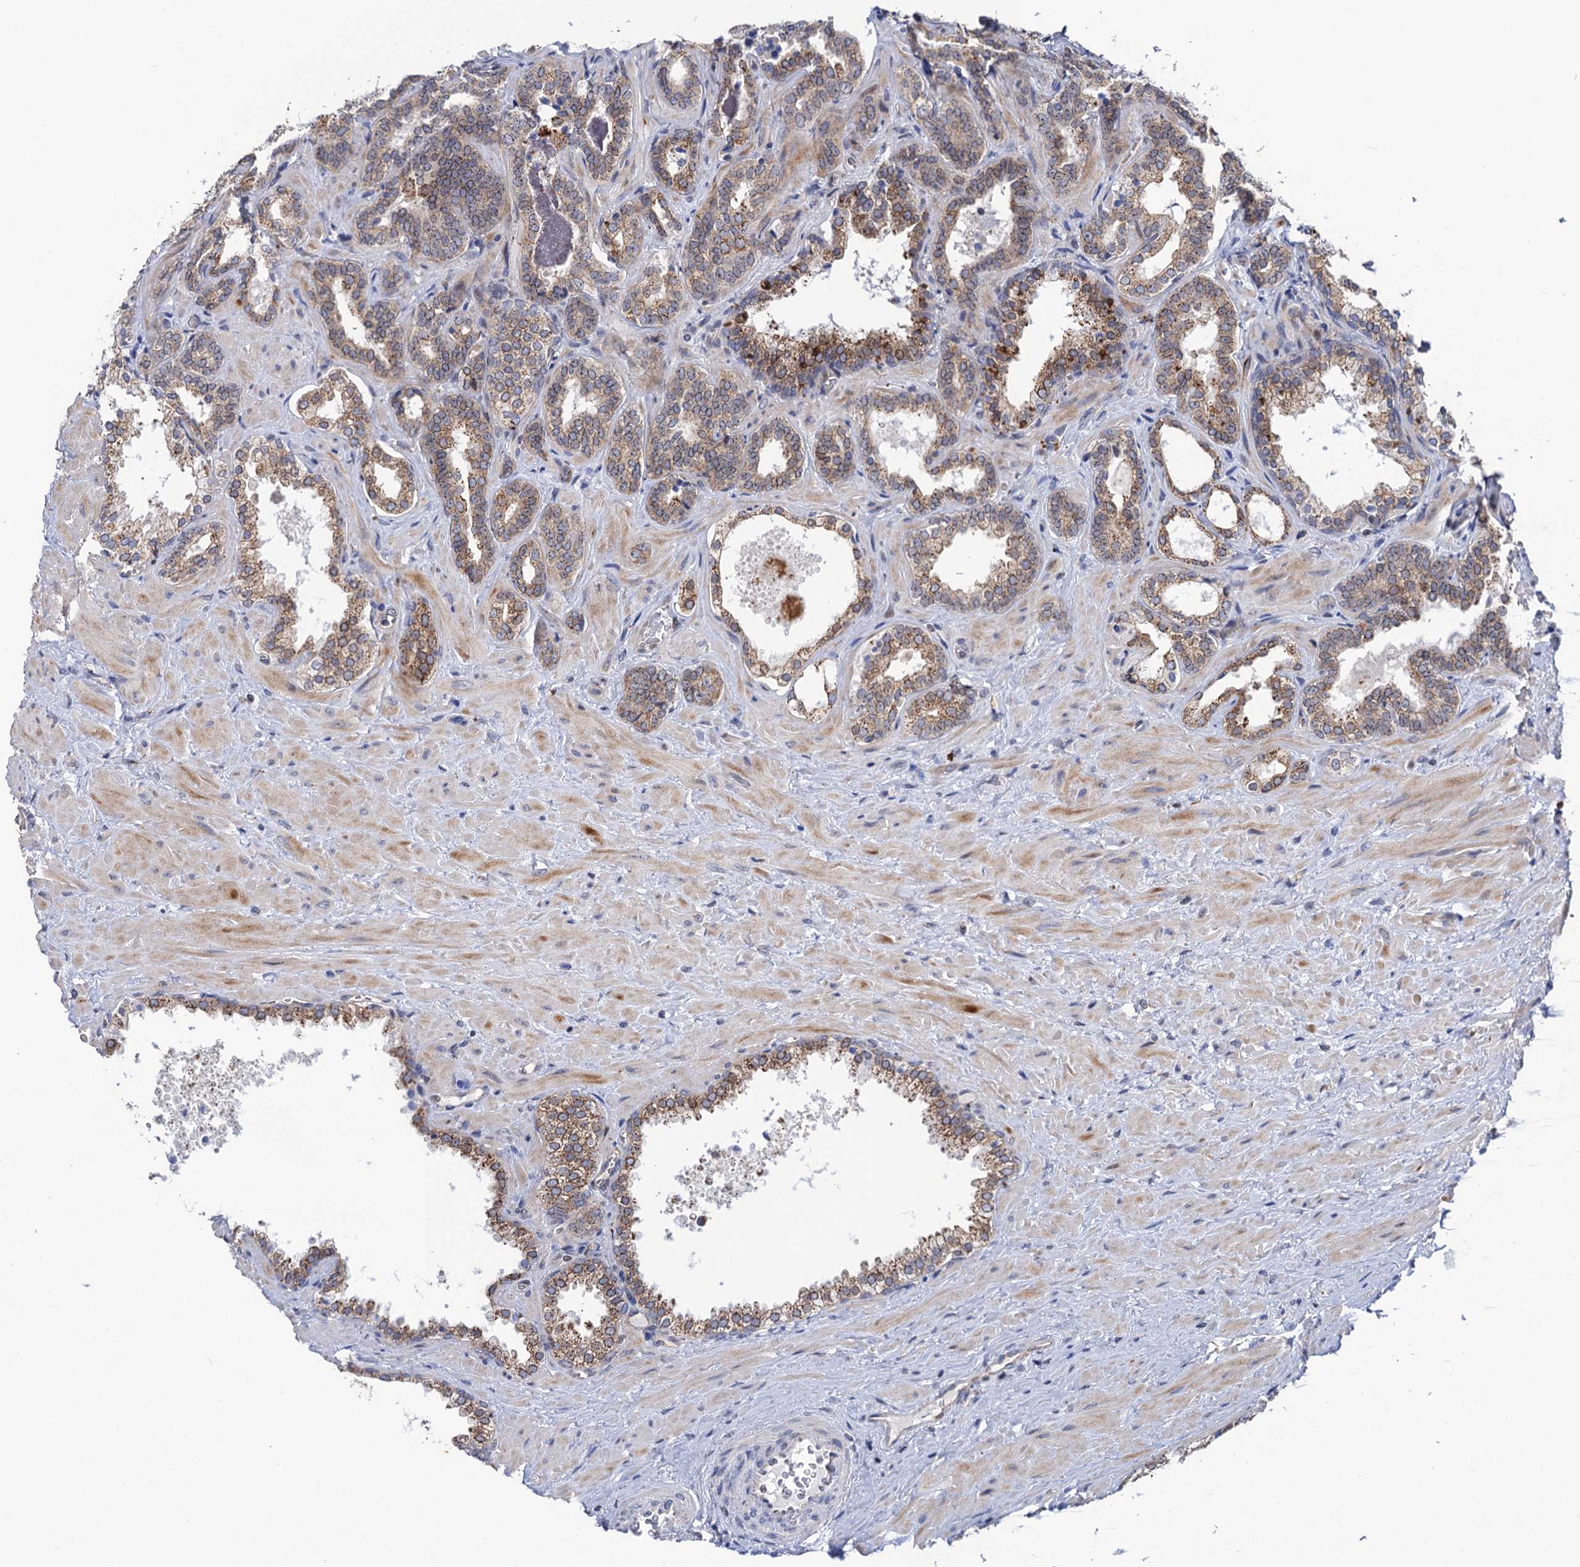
{"staining": {"intensity": "moderate", "quantity": ">75%", "location": "cytoplasmic/membranous"}, "tissue": "prostate cancer", "cell_type": "Tumor cells", "image_type": "cancer", "snomed": [{"axis": "morphology", "description": "Adenocarcinoma, High grade"}, {"axis": "topography", "description": "Prostate"}], "caption": "Protein analysis of prostate cancer (high-grade adenocarcinoma) tissue reveals moderate cytoplasmic/membranous positivity in approximately >75% of tumor cells. Nuclei are stained in blue.", "gene": "THAP2", "patient": {"sex": "male", "age": 64}}